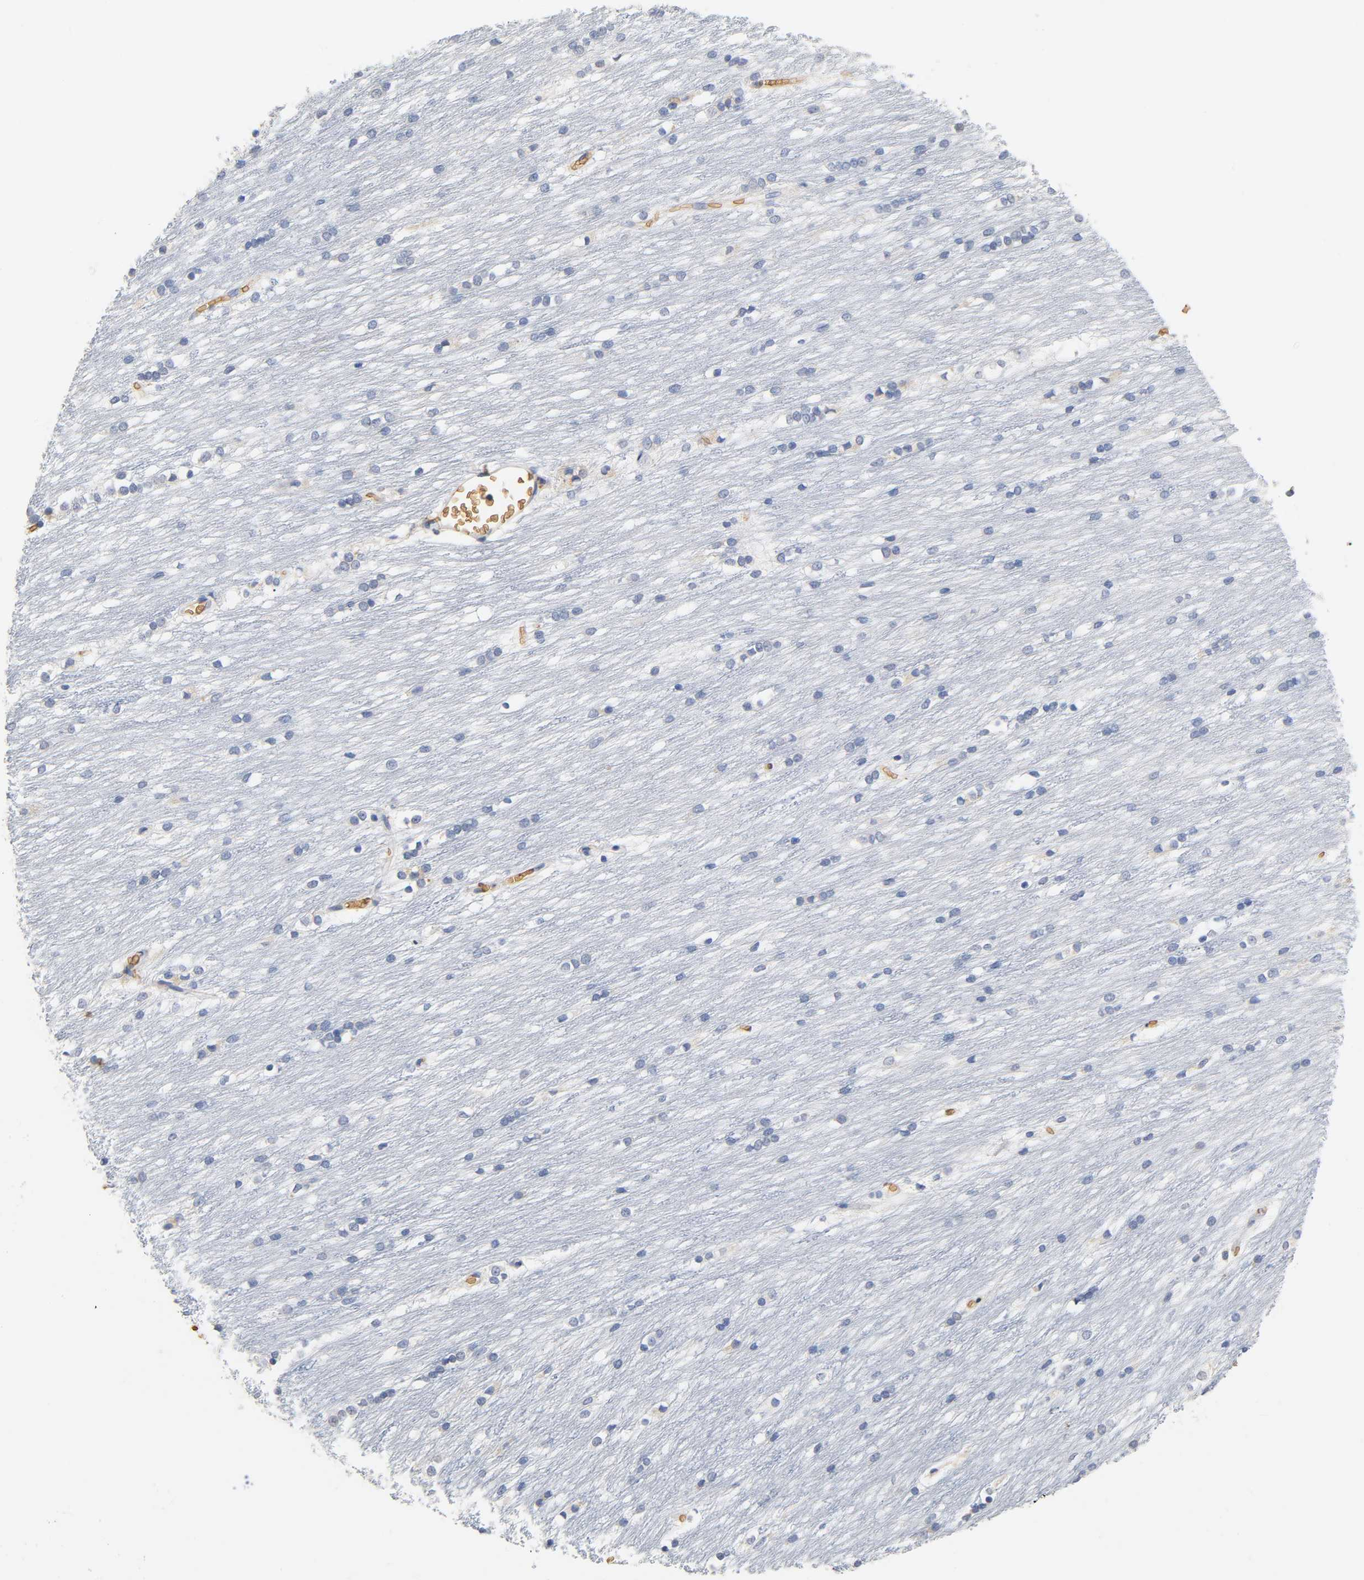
{"staining": {"intensity": "weak", "quantity": "<25%", "location": "cytoplasmic/membranous"}, "tissue": "caudate", "cell_type": "Glial cells", "image_type": "normal", "snomed": [{"axis": "morphology", "description": "Normal tissue, NOS"}, {"axis": "topography", "description": "Lateral ventricle wall"}], "caption": "A high-resolution image shows immunohistochemistry (IHC) staining of normal caudate, which demonstrates no significant positivity in glial cells.", "gene": "UCKL1", "patient": {"sex": "female", "age": 19}}